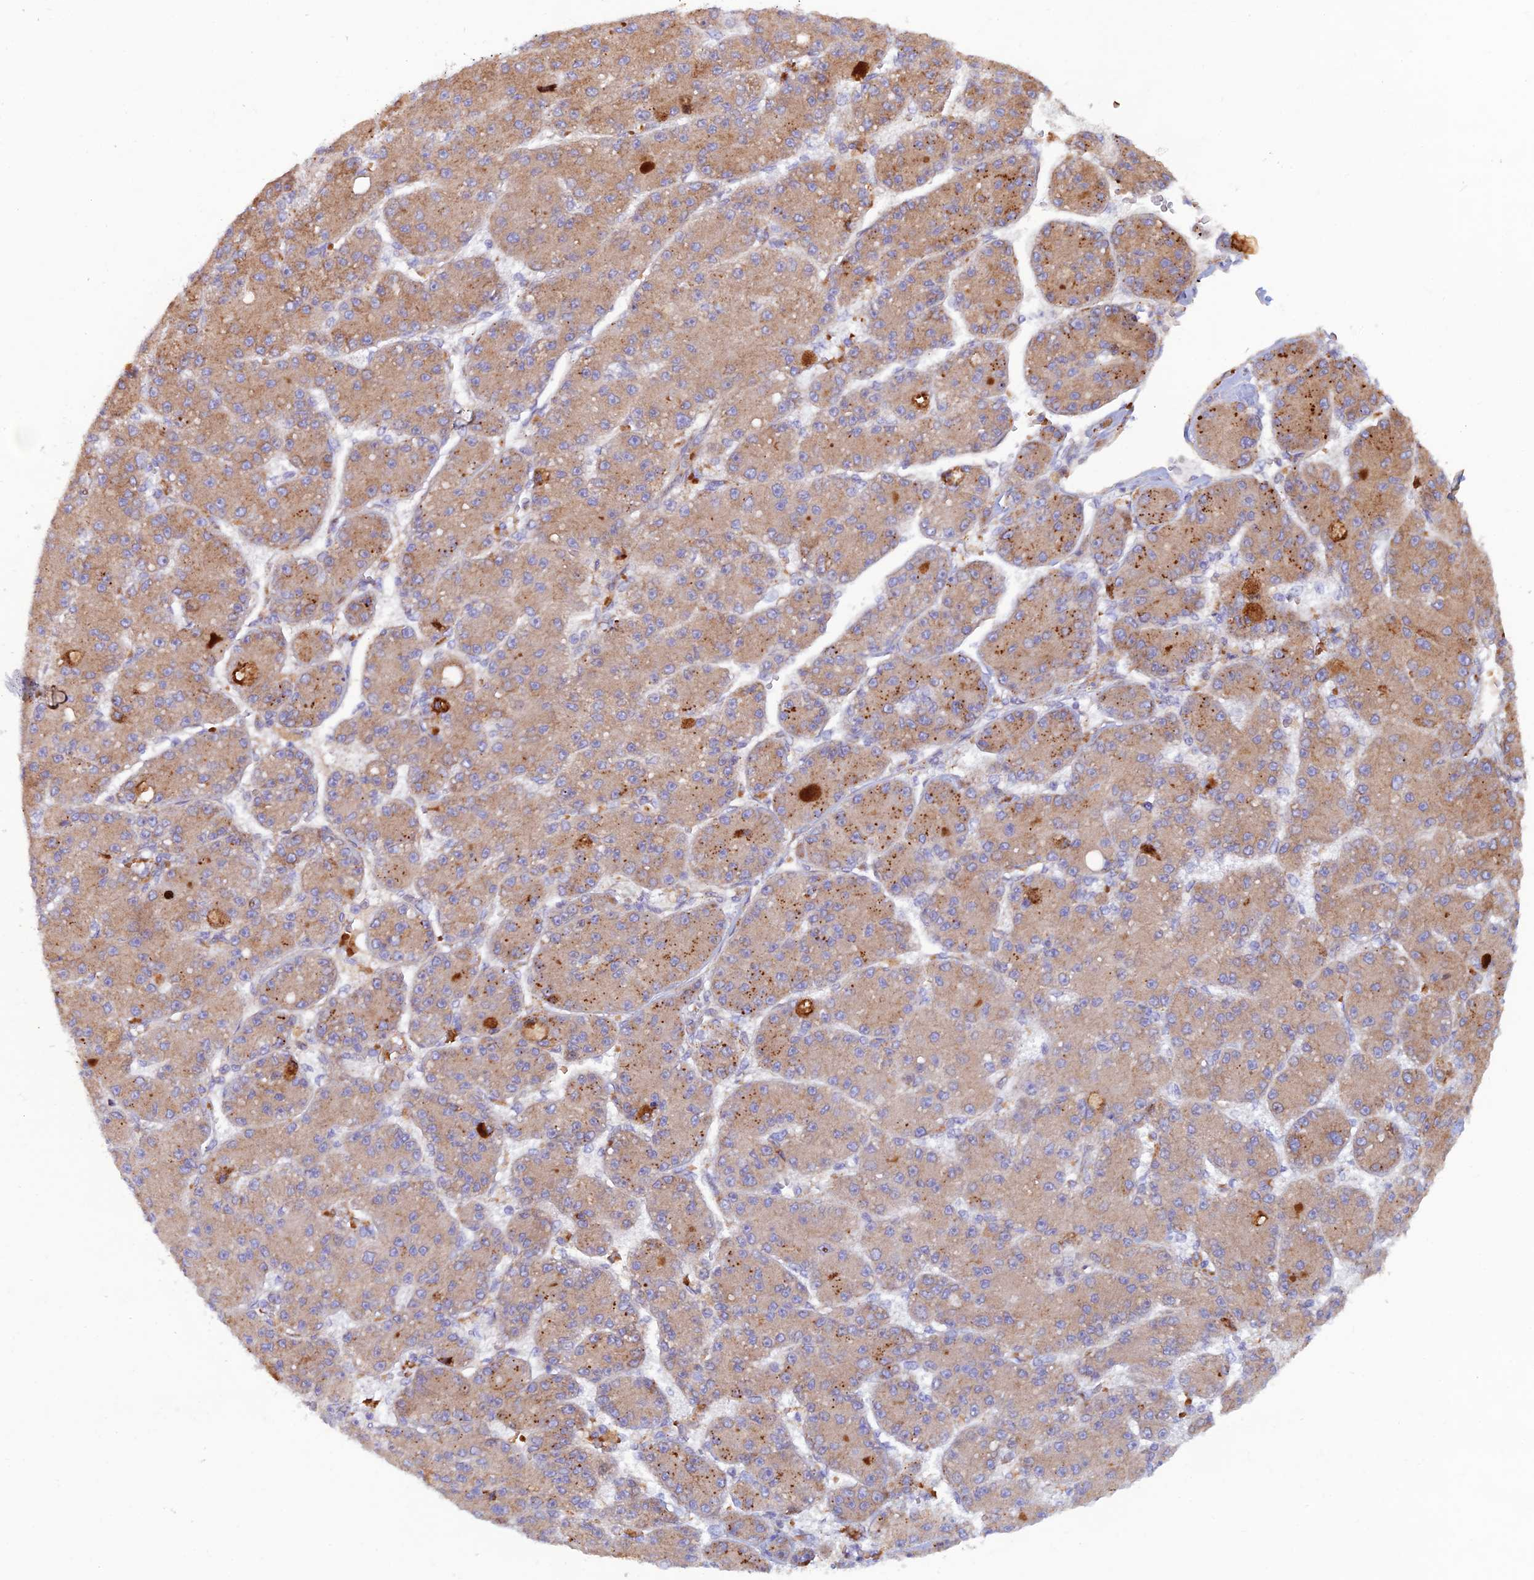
{"staining": {"intensity": "strong", "quantity": "<25%", "location": "cytoplasmic/membranous"}, "tissue": "liver cancer", "cell_type": "Tumor cells", "image_type": "cancer", "snomed": [{"axis": "morphology", "description": "Carcinoma, Hepatocellular, NOS"}, {"axis": "topography", "description": "Liver"}], "caption": "Hepatocellular carcinoma (liver) tissue shows strong cytoplasmic/membranous expression in about <25% of tumor cells, visualized by immunohistochemistry.", "gene": "GMCL1", "patient": {"sex": "male", "age": 67}}